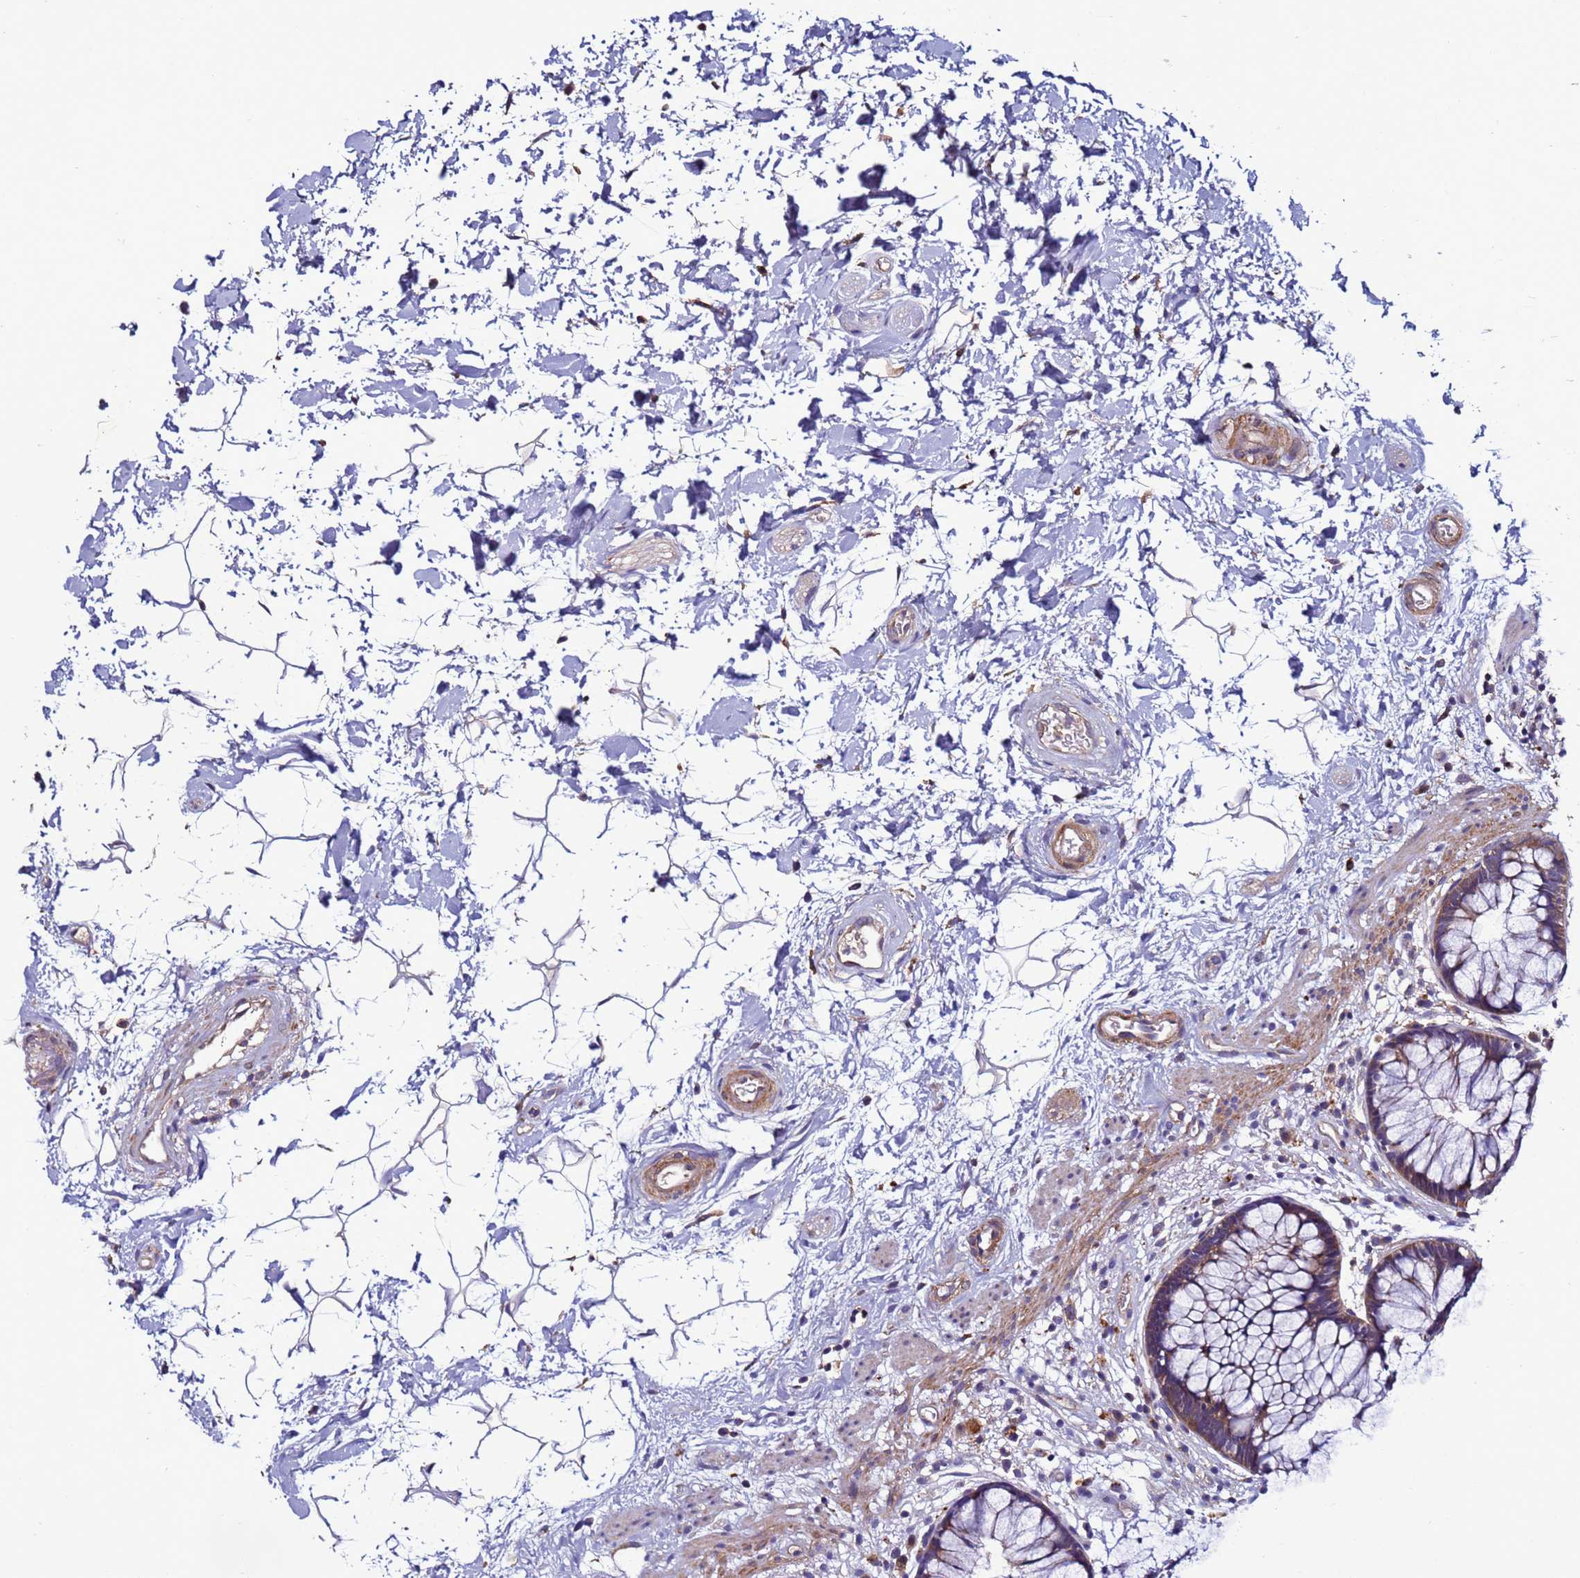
{"staining": {"intensity": "moderate", "quantity": ">75%", "location": "cytoplasmic/membranous"}, "tissue": "rectum", "cell_type": "Glandular cells", "image_type": "normal", "snomed": [{"axis": "morphology", "description": "Normal tissue, NOS"}, {"axis": "topography", "description": "Rectum"}], "caption": "Immunohistochemistry of benign human rectum shows medium levels of moderate cytoplasmic/membranous expression in about >75% of glandular cells. (DAB (3,3'-diaminobenzidine) IHC, brown staining for protein, blue staining for nuclei).", "gene": "CEP55", "patient": {"sex": "male", "age": 51}}